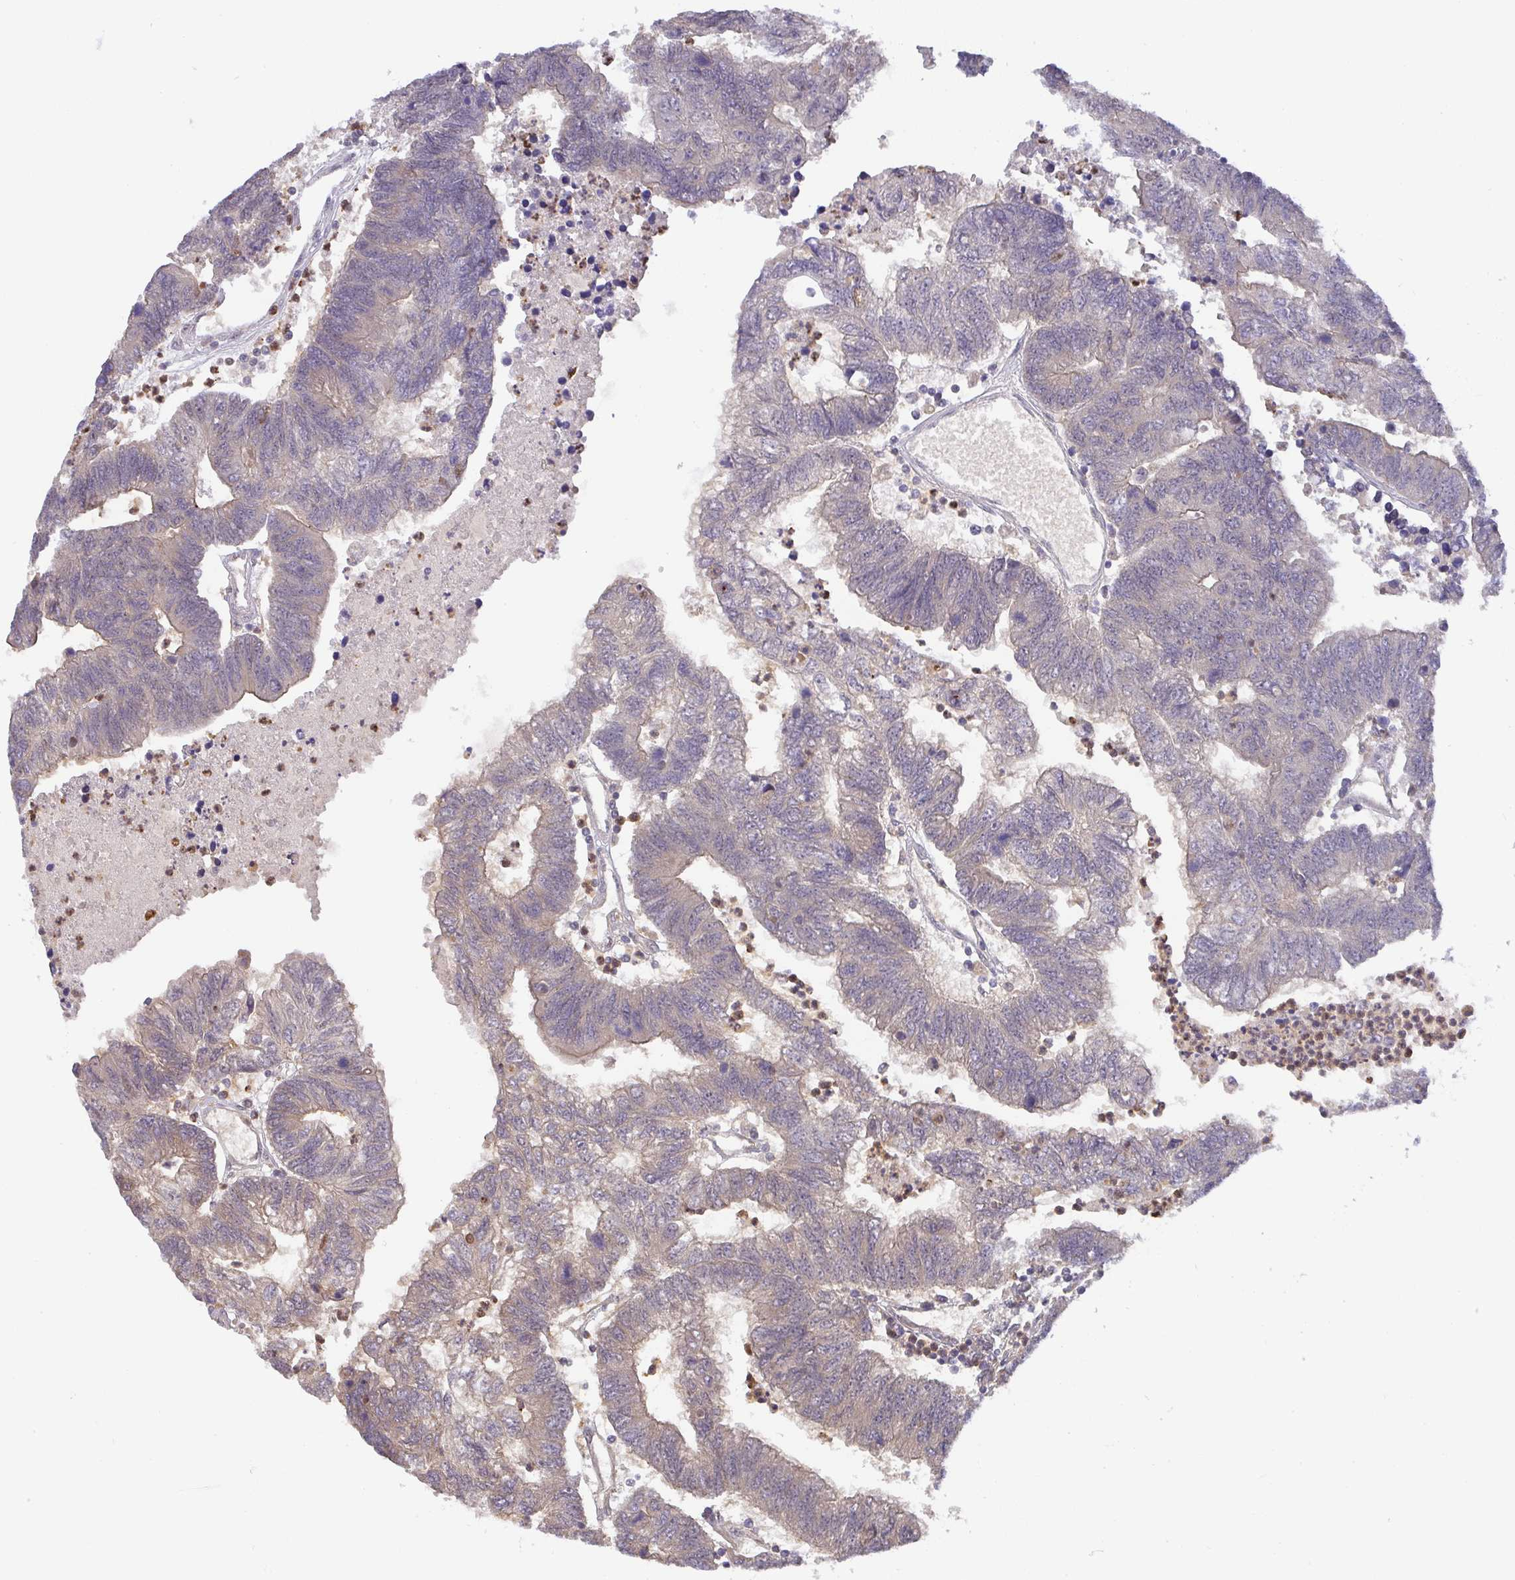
{"staining": {"intensity": "weak", "quantity": "<25%", "location": "cytoplasmic/membranous,nuclear"}, "tissue": "colorectal cancer", "cell_type": "Tumor cells", "image_type": "cancer", "snomed": [{"axis": "morphology", "description": "Adenocarcinoma, NOS"}, {"axis": "topography", "description": "Colon"}], "caption": "This is an immunohistochemistry micrograph of colorectal cancer. There is no expression in tumor cells.", "gene": "BBX", "patient": {"sex": "female", "age": 48}}